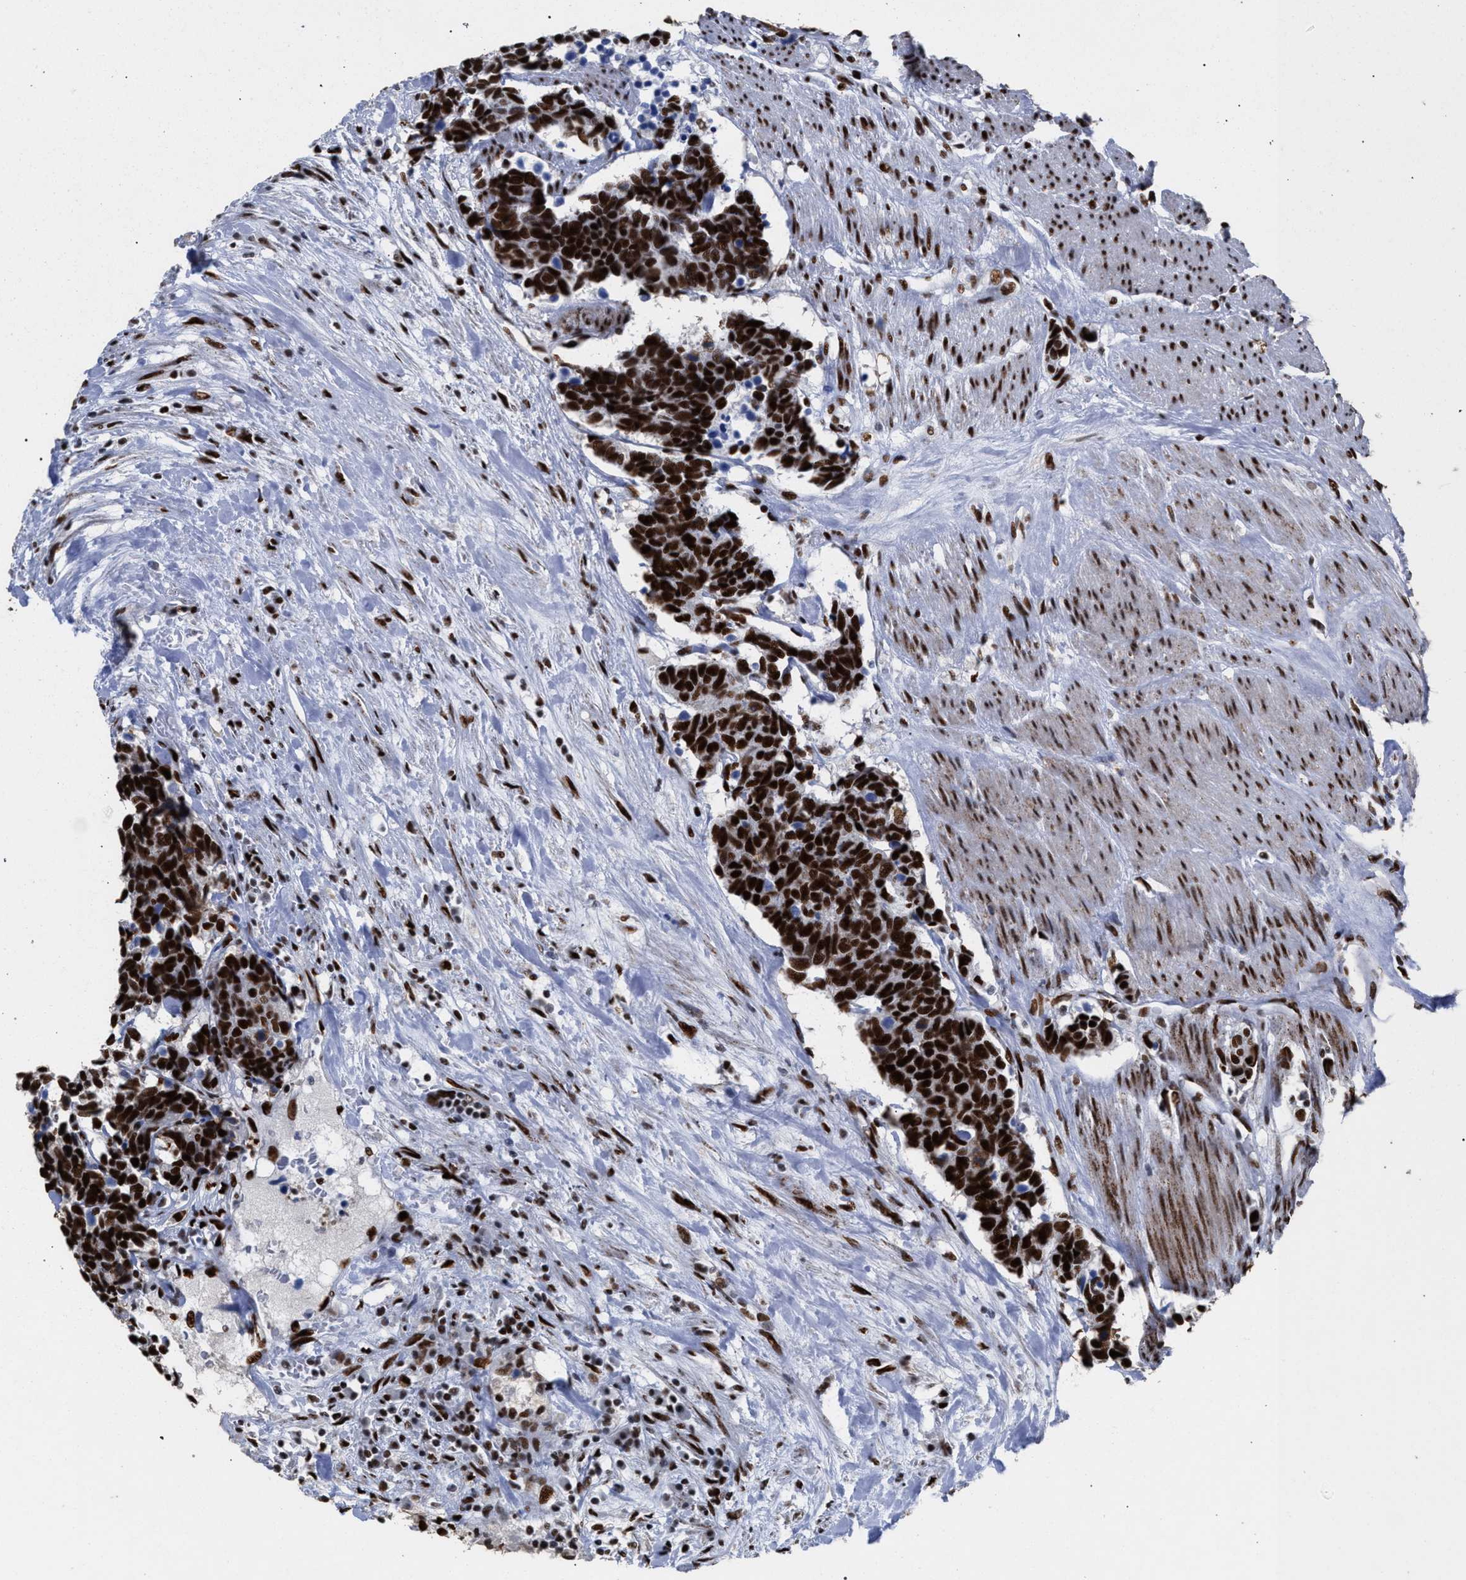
{"staining": {"intensity": "strong", "quantity": ">75%", "location": "nuclear"}, "tissue": "carcinoid", "cell_type": "Tumor cells", "image_type": "cancer", "snomed": [{"axis": "morphology", "description": "Carcinoma, NOS"}, {"axis": "morphology", "description": "Carcinoid, malignant, NOS"}, {"axis": "topography", "description": "Urinary bladder"}], "caption": "Immunohistochemistry (IHC) photomicrograph of neoplastic tissue: carcinoma stained using immunohistochemistry (IHC) displays high levels of strong protein expression localized specifically in the nuclear of tumor cells, appearing as a nuclear brown color.", "gene": "TP53BP1", "patient": {"sex": "male", "age": 57}}